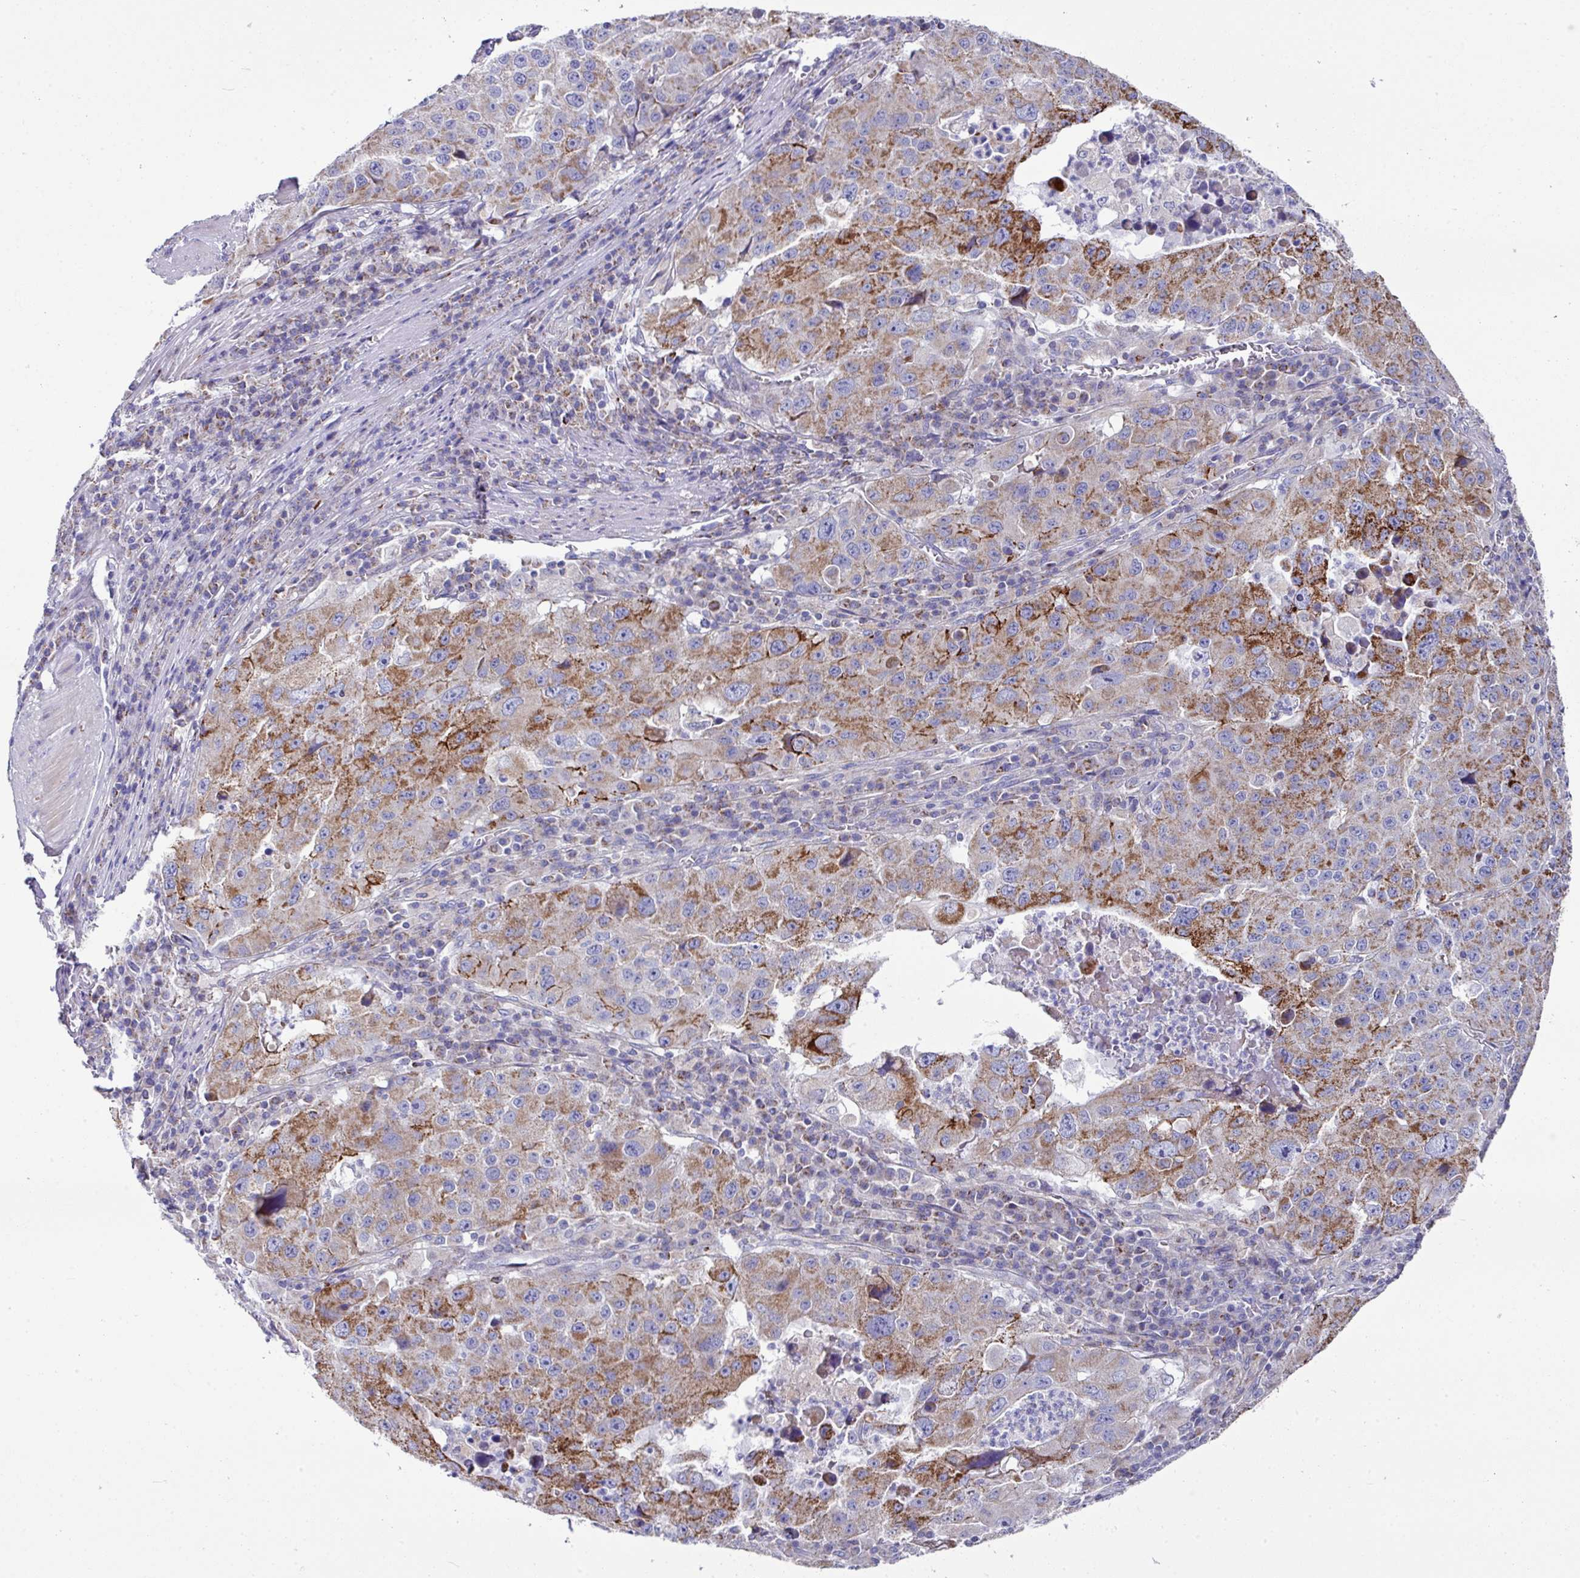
{"staining": {"intensity": "moderate", "quantity": "25%-75%", "location": "cytoplasmic/membranous"}, "tissue": "stomach cancer", "cell_type": "Tumor cells", "image_type": "cancer", "snomed": [{"axis": "morphology", "description": "Adenocarcinoma, NOS"}, {"axis": "topography", "description": "Stomach"}], "caption": "IHC histopathology image of neoplastic tissue: human stomach adenocarcinoma stained using immunohistochemistry exhibits medium levels of moderate protein expression localized specifically in the cytoplasmic/membranous of tumor cells, appearing as a cytoplasmic/membranous brown color.", "gene": "CLDN1", "patient": {"sex": "male", "age": 71}}